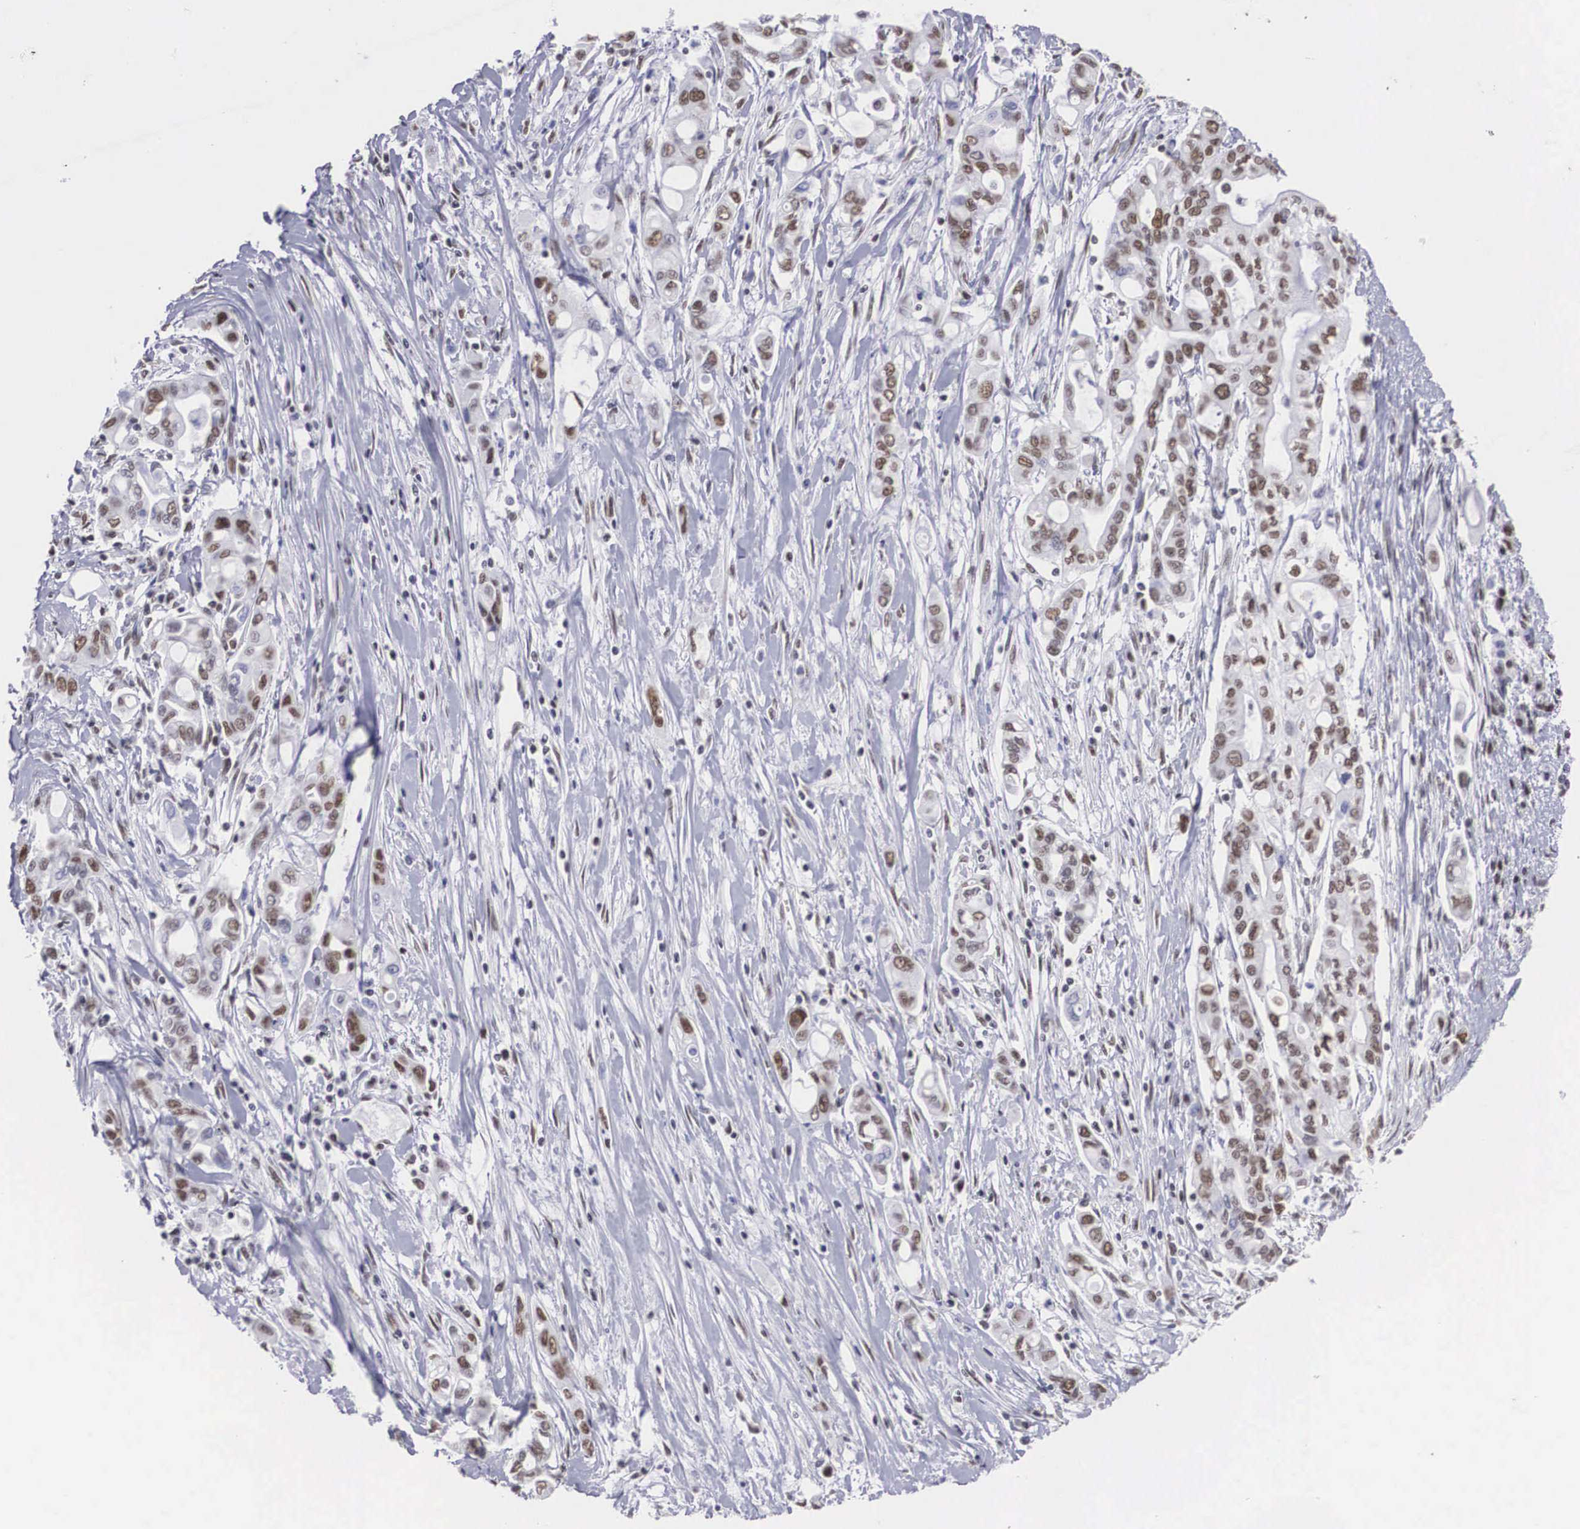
{"staining": {"intensity": "moderate", "quantity": "25%-75%", "location": "nuclear"}, "tissue": "pancreatic cancer", "cell_type": "Tumor cells", "image_type": "cancer", "snomed": [{"axis": "morphology", "description": "Adenocarcinoma, NOS"}, {"axis": "topography", "description": "Pancreas"}], "caption": "Protein positivity by immunohistochemistry (IHC) shows moderate nuclear expression in approximately 25%-75% of tumor cells in pancreatic adenocarcinoma.", "gene": "CSTF2", "patient": {"sex": "female", "age": 57}}